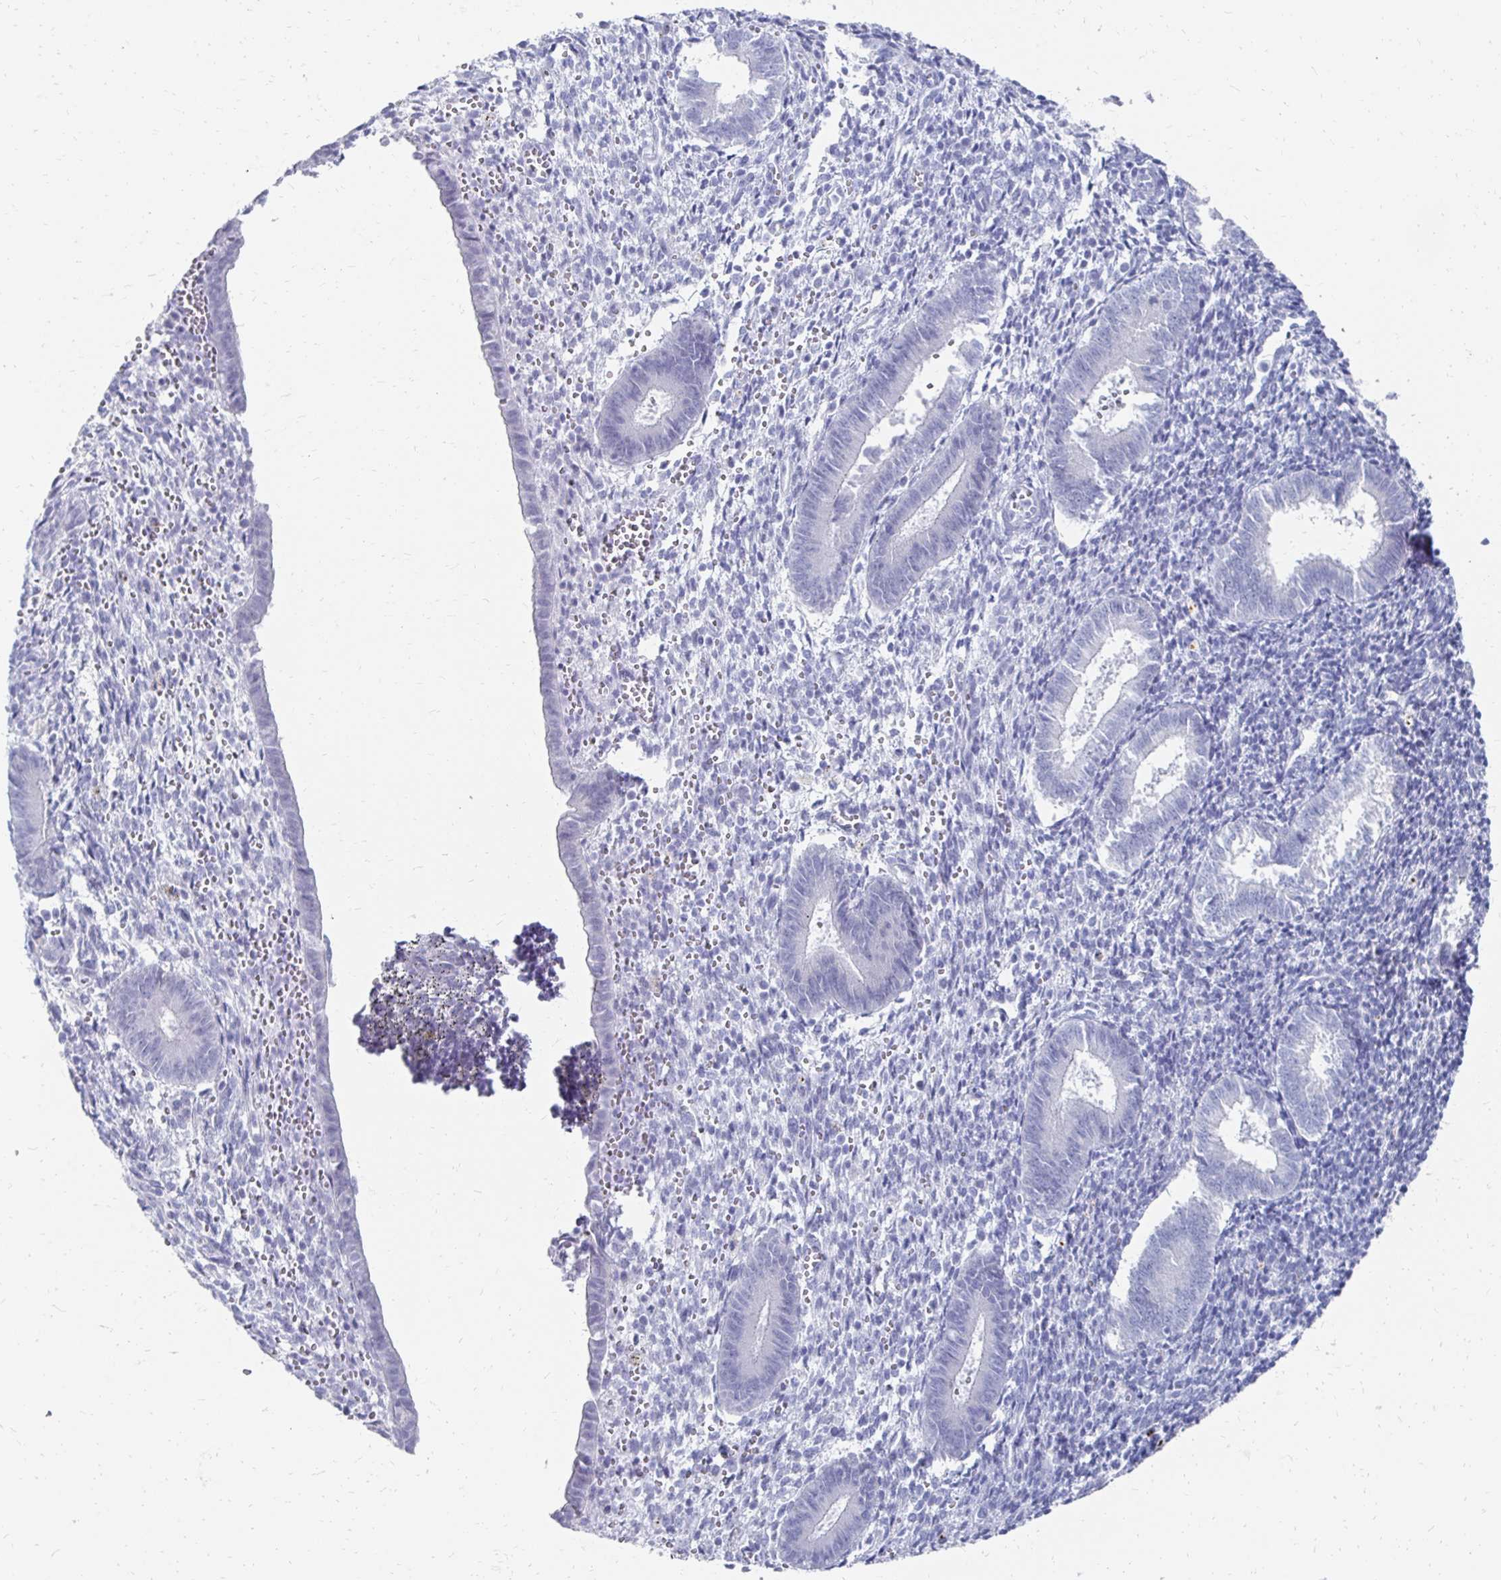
{"staining": {"intensity": "negative", "quantity": "none", "location": "none"}, "tissue": "endometrium", "cell_type": "Cells in endometrial stroma", "image_type": "normal", "snomed": [{"axis": "morphology", "description": "Normal tissue, NOS"}, {"axis": "topography", "description": "Endometrium"}], "caption": "IHC histopathology image of unremarkable endometrium: endometrium stained with DAB (3,3'-diaminobenzidine) demonstrates no significant protein positivity in cells in endometrial stroma.", "gene": "SYCP3", "patient": {"sex": "female", "age": 25}}